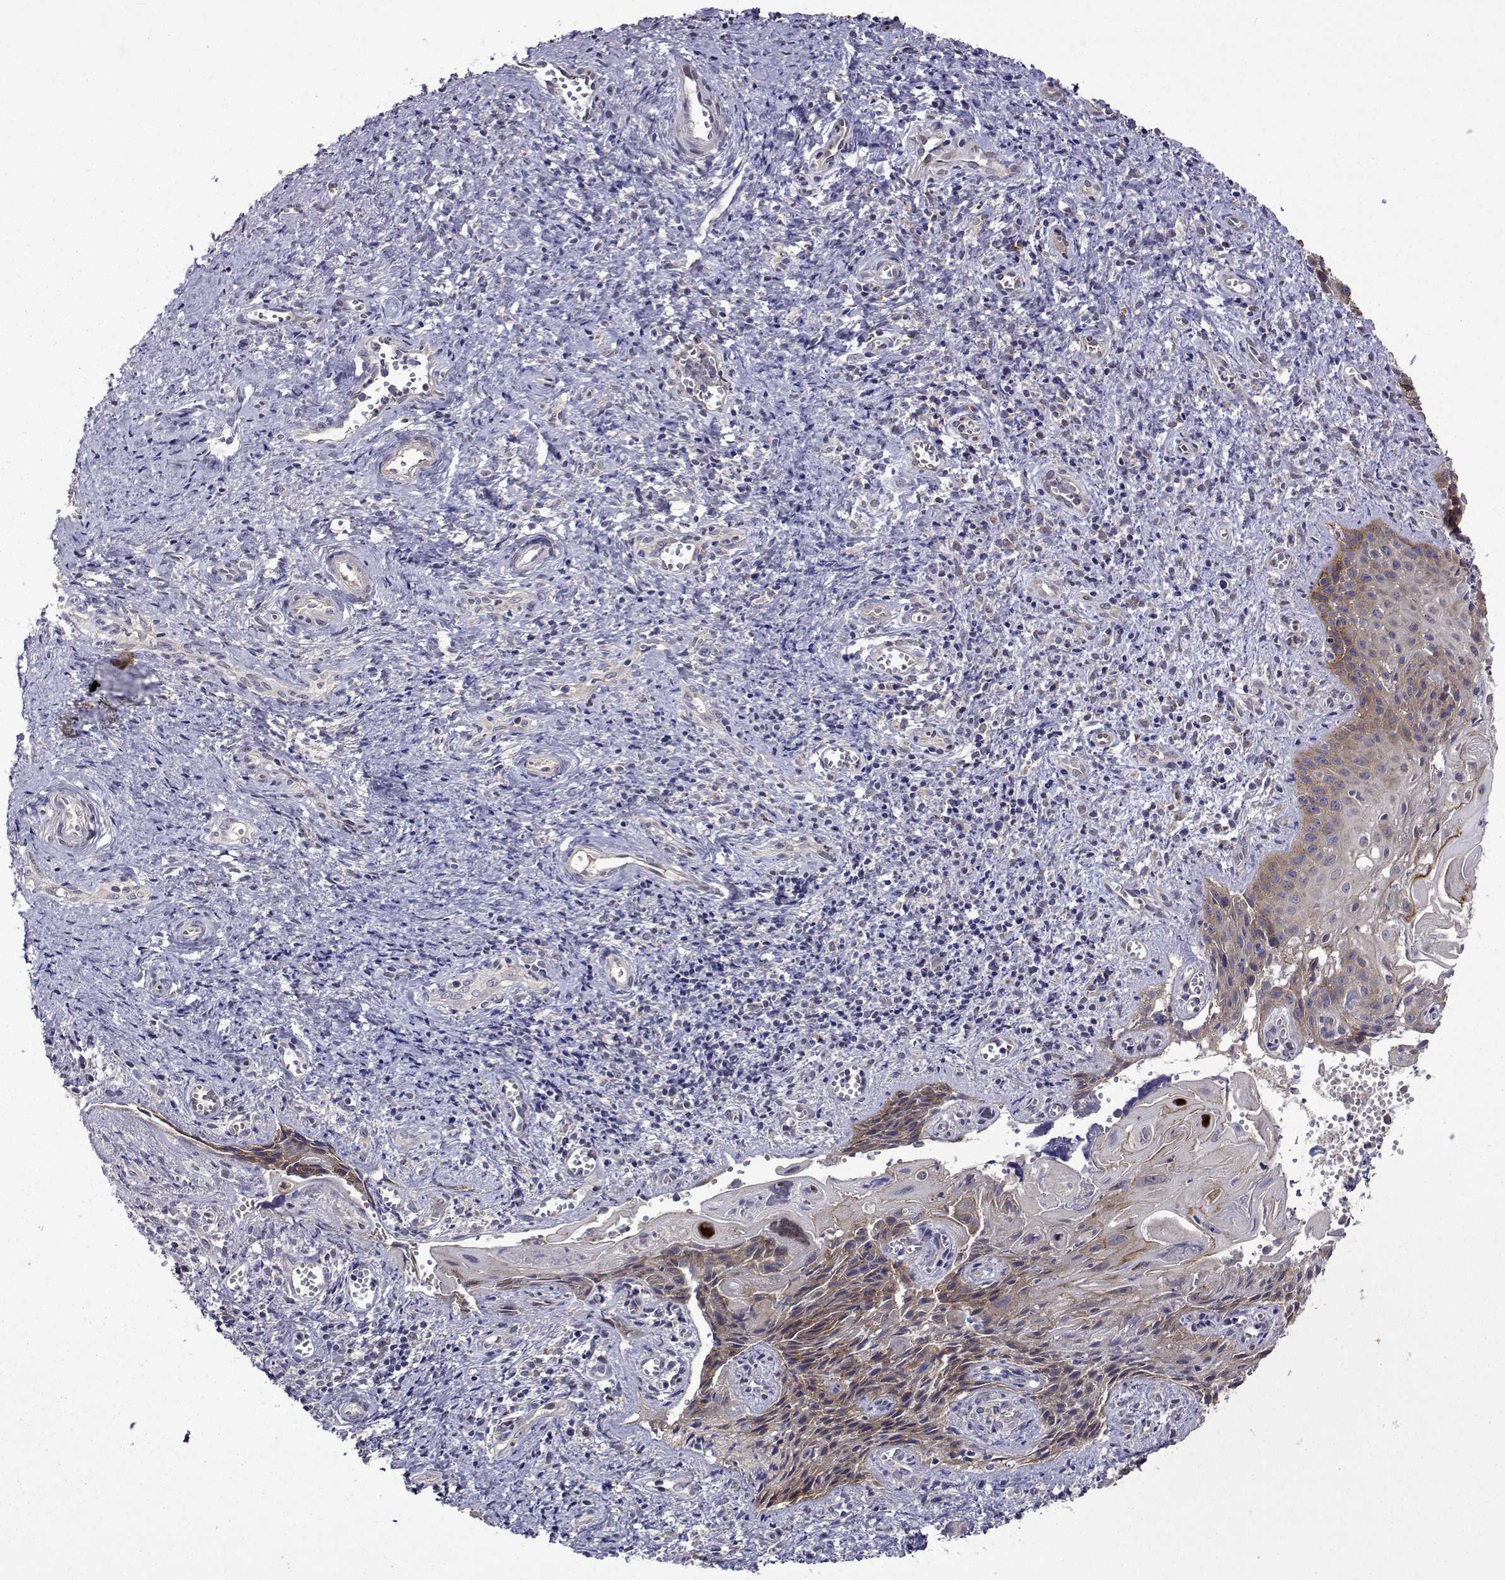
{"staining": {"intensity": "weak", "quantity": ">75%", "location": "cytoplasmic/membranous"}, "tissue": "cervical cancer", "cell_type": "Tumor cells", "image_type": "cancer", "snomed": [{"axis": "morphology", "description": "Squamous cell carcinoma, NOS"}, {"axis": "topography", "description": "Cervix"}], "caption": "An image of cervical squamous cell carcinoma stained for a protein exhibits weak cytoplasmic/membranous brown staining in tumor cells. Nuclei are stained in blue.", "gene": "TARBP2", "patient": {"sex": "female", "age": 30}}